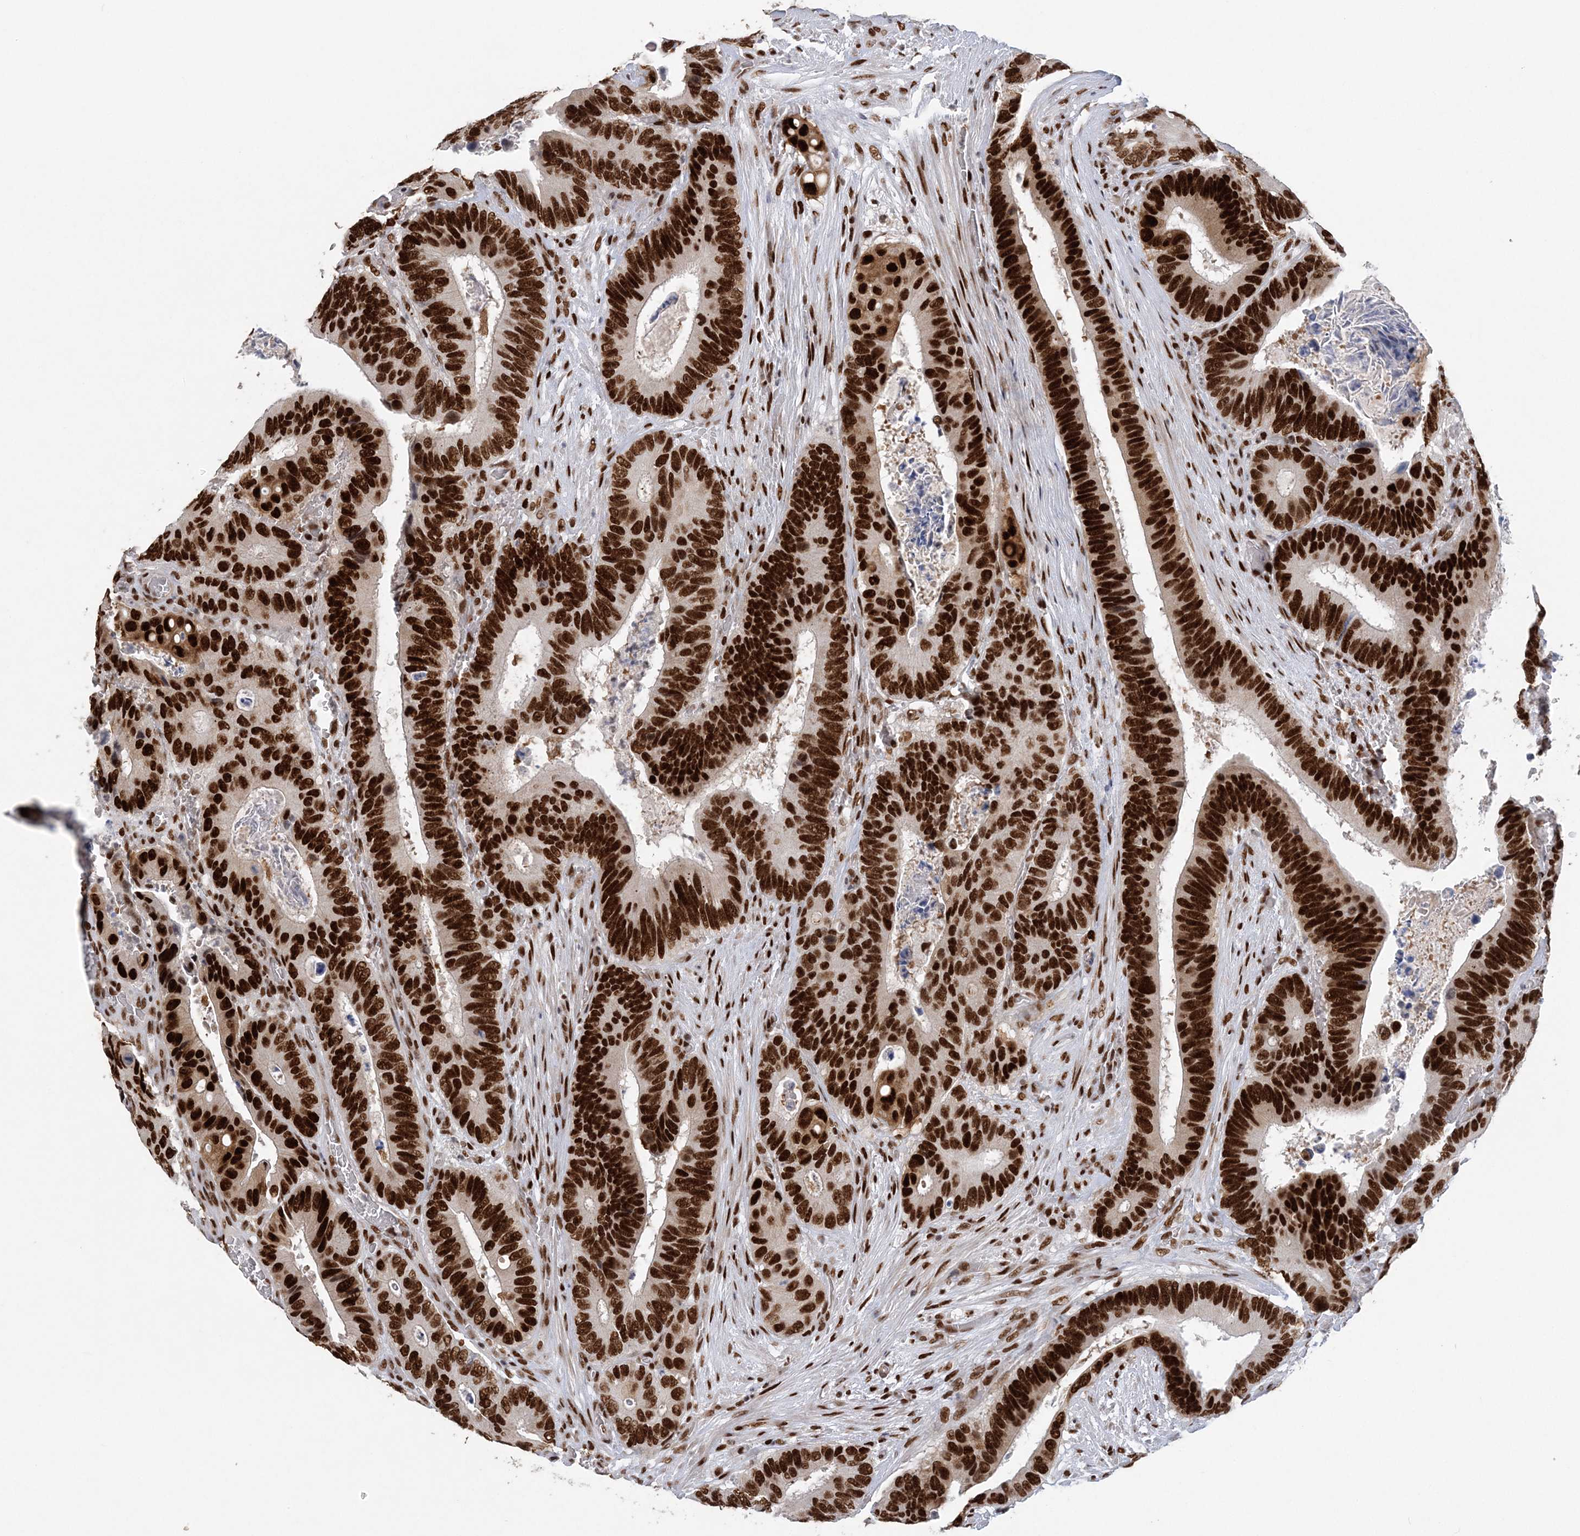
{"staining": {"intensity": "strong", "quantity": ">75%", "location": "nuclear"}, "tissue": "colorectal cancer", "cell_type": "Tumor cells", "image_type": "cancer", "snomed": [{"axis": "morphology", "description": "Adenocarcinoma, NOS"}, {"axis": "topography", "description": "Colon"}], "caption": "An image showing strong nuclear positivity in approximately >75% of tumor cells in colorectal cancer, as visualized by brown immunohistochemical staining.", "gene": "ZBTB7A", "patient": {"sex": "male", "age": 72}}